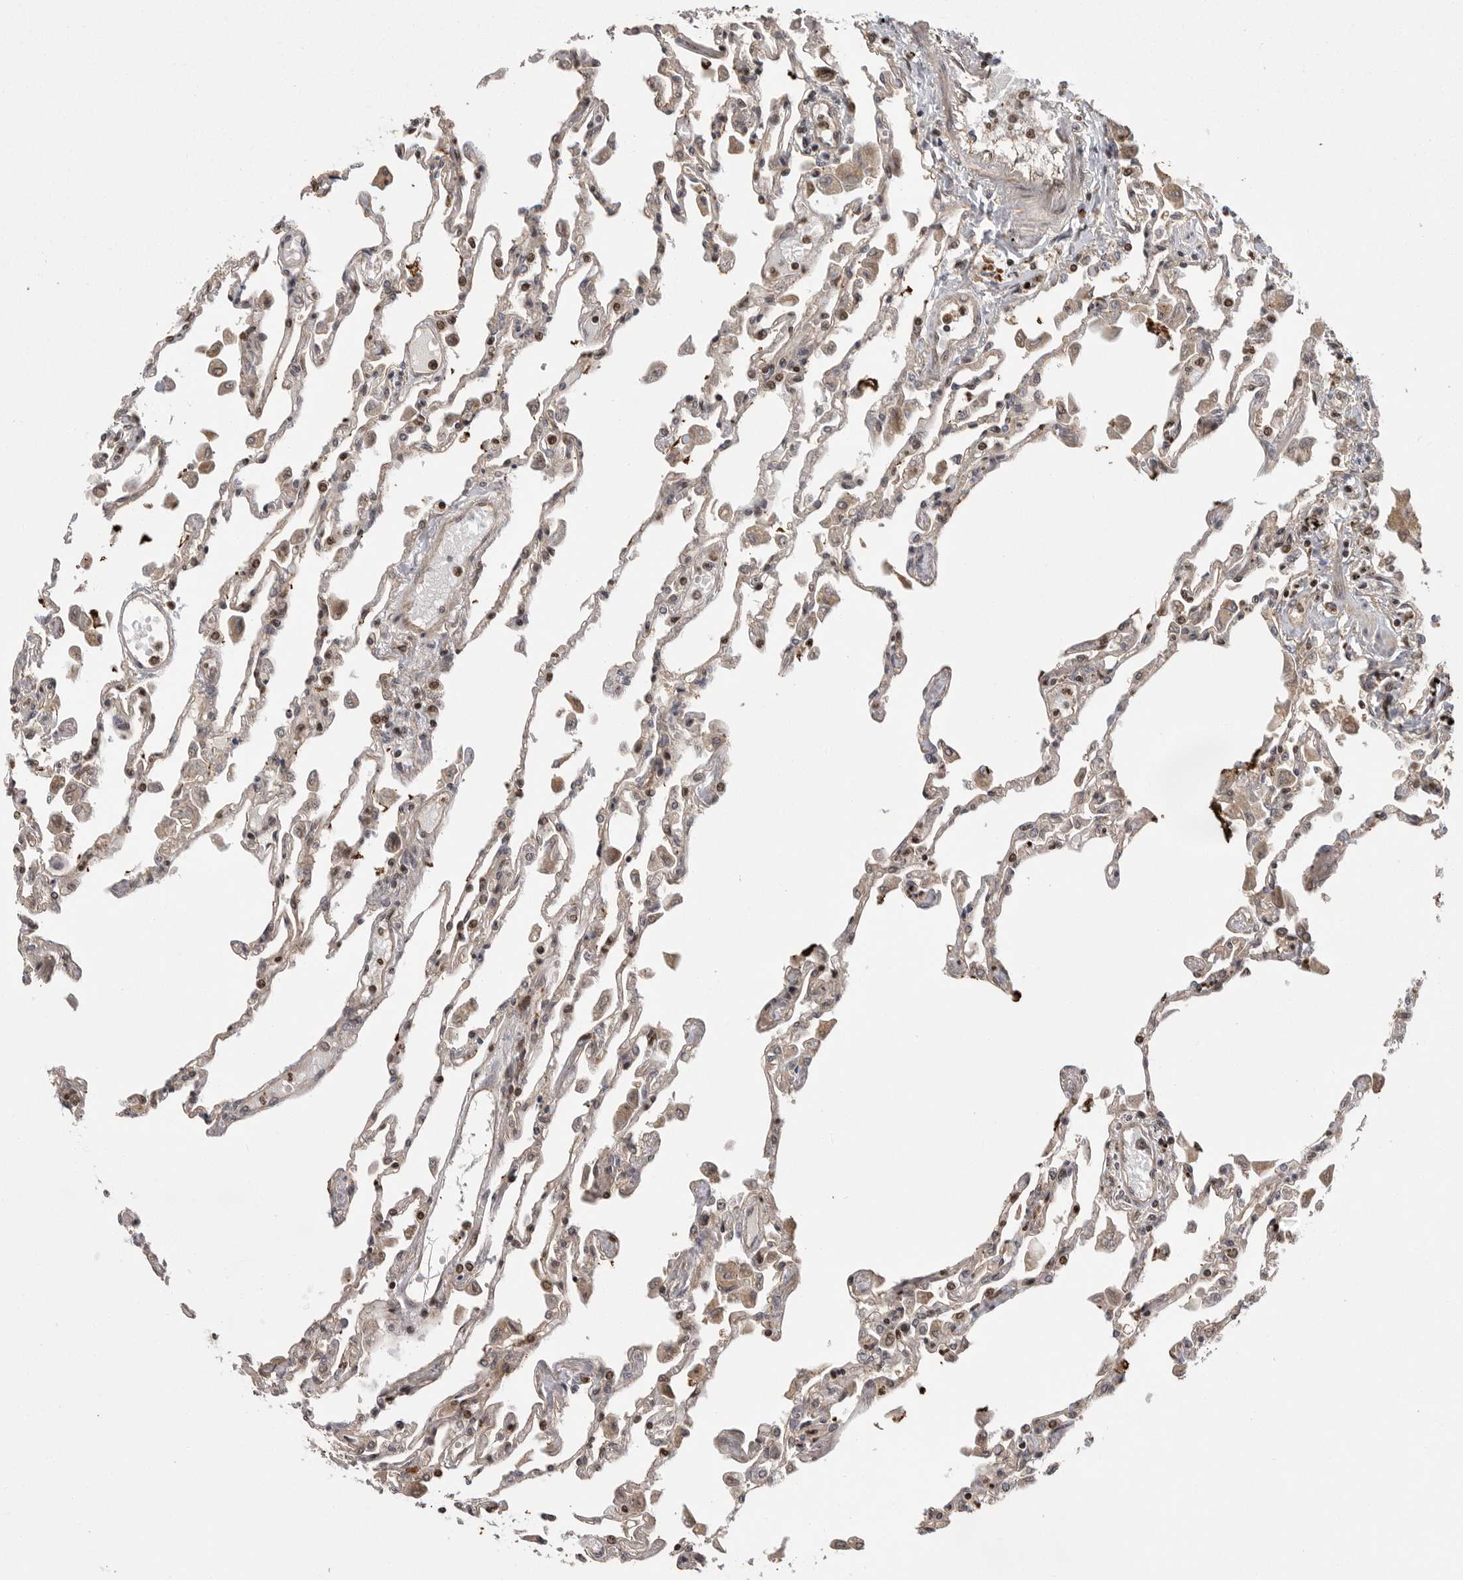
{"staining": {"intensity": "moderate", "quantity": "<25%", "location": "cytoplasmic/membranous"}, "tissue": "lung", "cell_type": "Alveolar cells", "image_type": "normal", "snomed": [{"axis": "morphology", "description": "Normal tissue, NOS"}, {"axis": "topography", "description": "Bronchus"}, {"axis": "topography", "description": "Lung"}], "caption": "DAB (3,3'-diaminobenzidine) immunohistochemical staining of unremarkable lung displays moderate cytoplasmic/membranous protein staining in about <25% of alveolar cells. Nuclei are stained in blue.", "gene": "OXR1", "patient": {"sex": "female", "age": 49}}